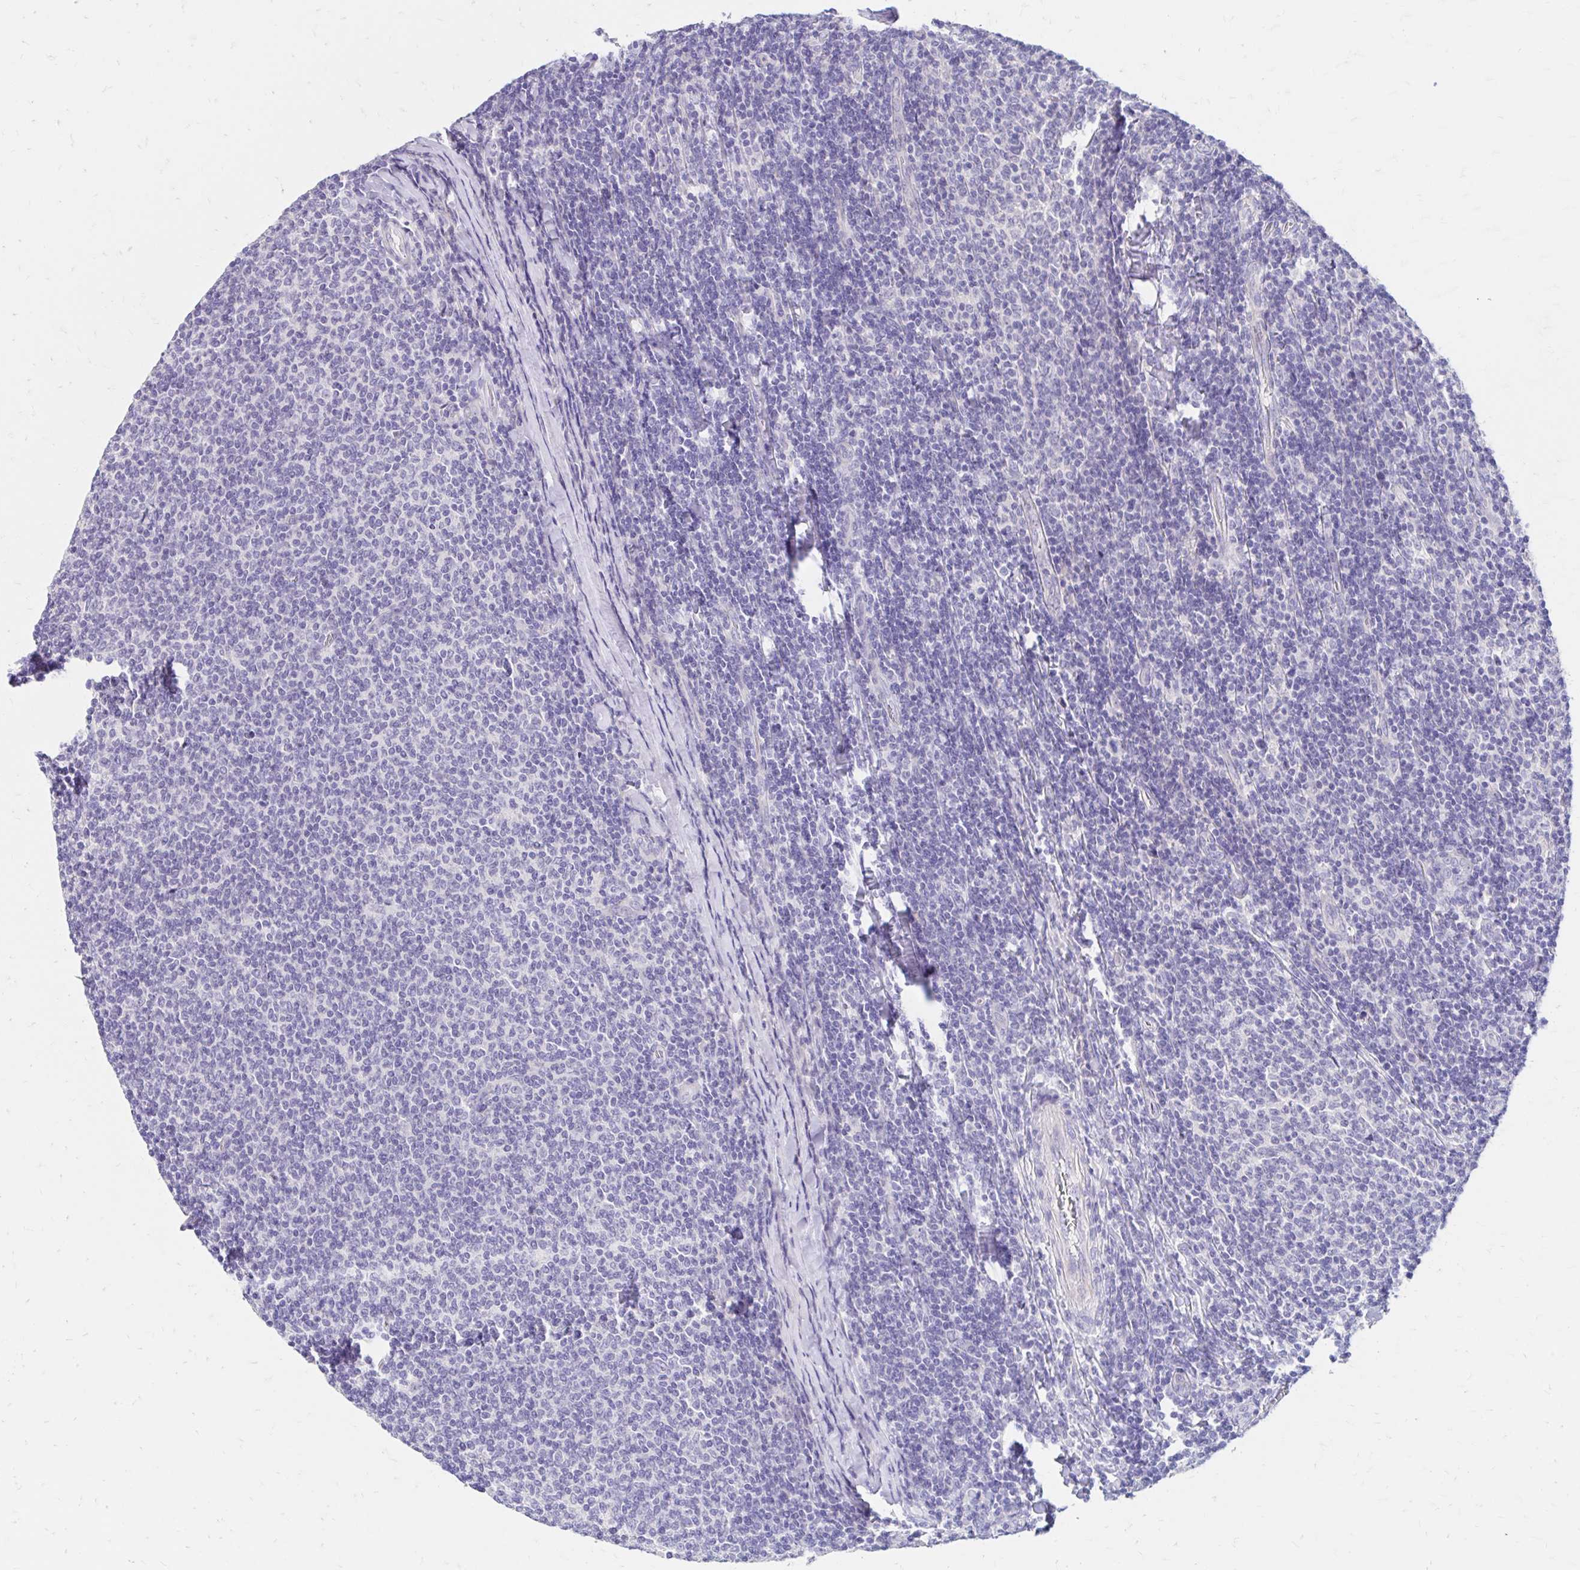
{"staining": {"intensity": "negative", "quantity": "none", "location": "none"}, "tissue": "lymphoma", "cell_type": "Tumor cells", "image_type": "cancer", "snomed": [{"axis": "morphology", "description": "Malignant lymphoma, non-Hodgkin's type, Low grade"}, {"axis": "topography", "description": "Lymph node"}], "caption": "Tumor cells are negative for brown protein staining in malignant lymphoma, non-Hodgkin's type (low-grade).", "gene": "AZGP1", "patient": {"sex": "male", "age": 52}}